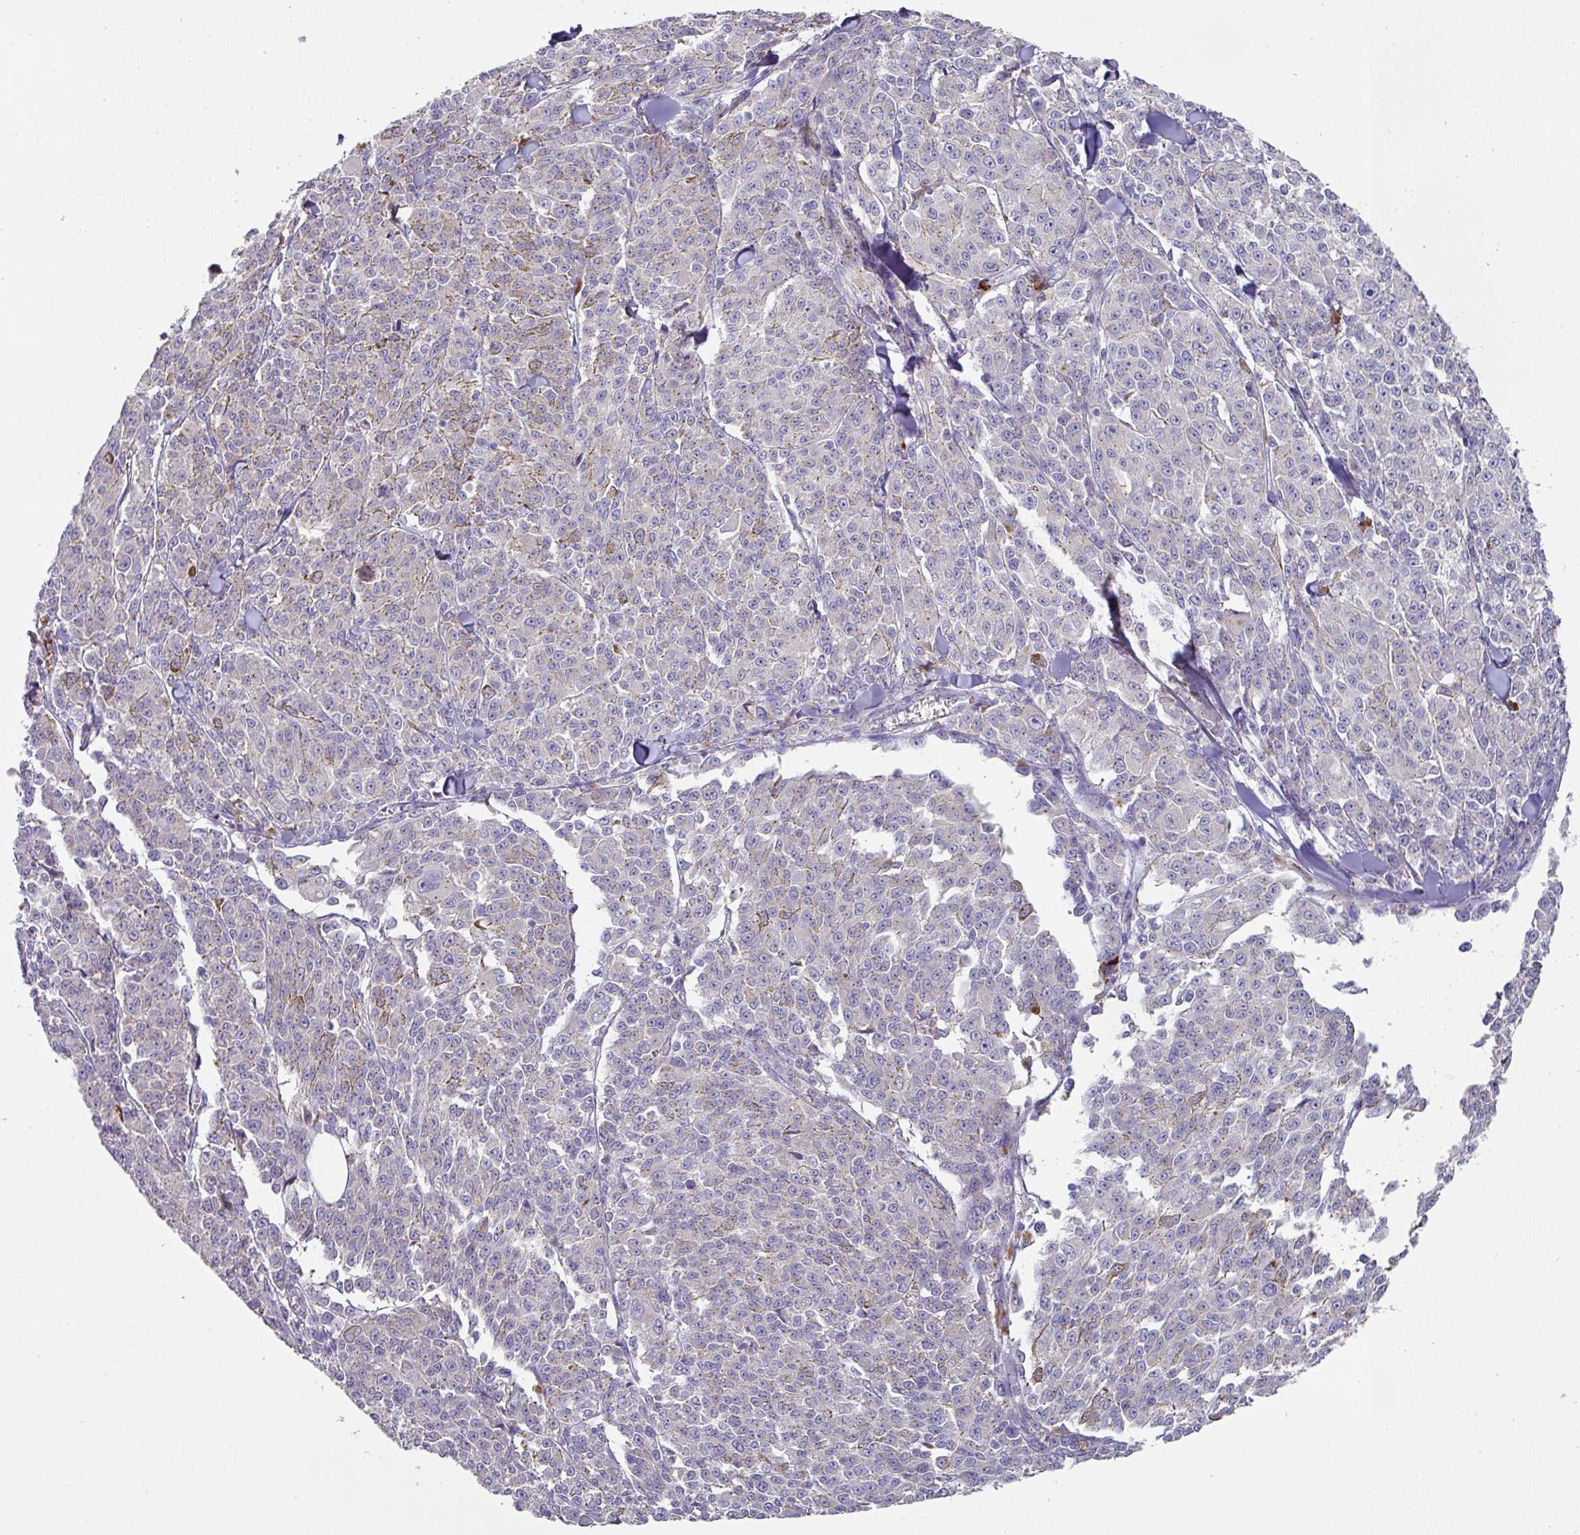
{"staining": {"intensity": "negative", "quantity": "none", "location": "none"}, "tissue": "melanoma", "cell_type": "Tumor cells", "image_type": "cancer", "snomed": [{"axis": "morphology", "description": "Malignant melanoma, NOS"}, {"axis": "topography", "description": "Skin"}], "caption": "Tumor cells show no significant protein expression in malignant melanoma. (Stains: DAB immunohistochemistry with hematoxylin counter stain, Microscopy: brightfield microscopy at high magnification).", "gene": "IL4R", "patient": {"sex": "female", "age": 52}}